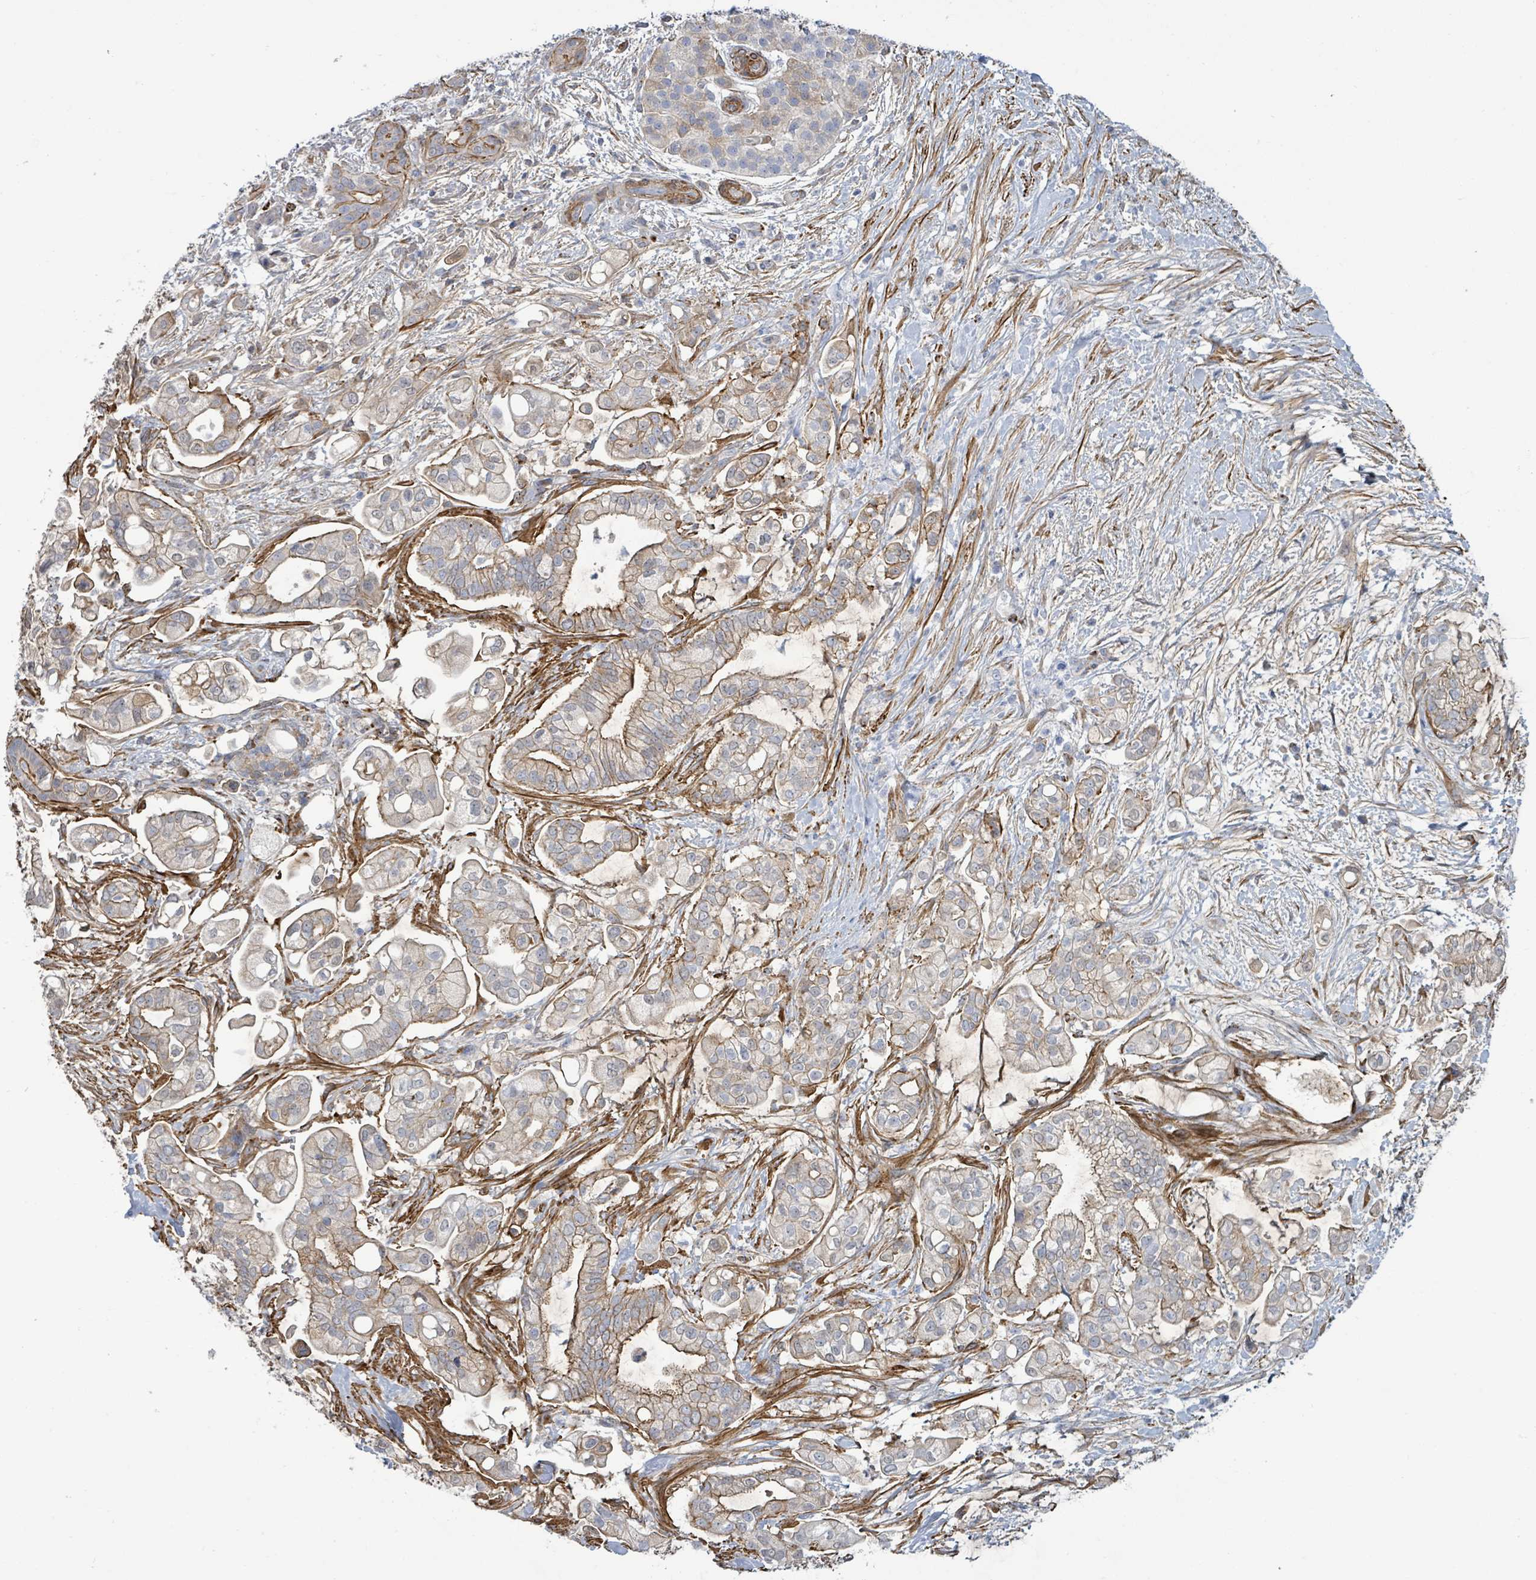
{"staining": {"intensity": "moderate", "quantity": "25%-75%", "location": "cytoplasmic/membranous"}, "tissue": "pancreatic cancer", "cell_type": "Tumor cells", "image_type": "cancer", "snomed": [{"axis": "morphology", "description": "Adenocarcinoma, NOS"}, {"axis": "topography", "description": "Pancreas"}], "caption": "This micrograph shows IHC staining of adenocarcinoma (pancreatic), with medium moderate cytoplasmic/membranous expression in about 25%-75% of tumor cells.", "gene": "DMRTC1B", "patient": {"sex": "female", "age": 69}}